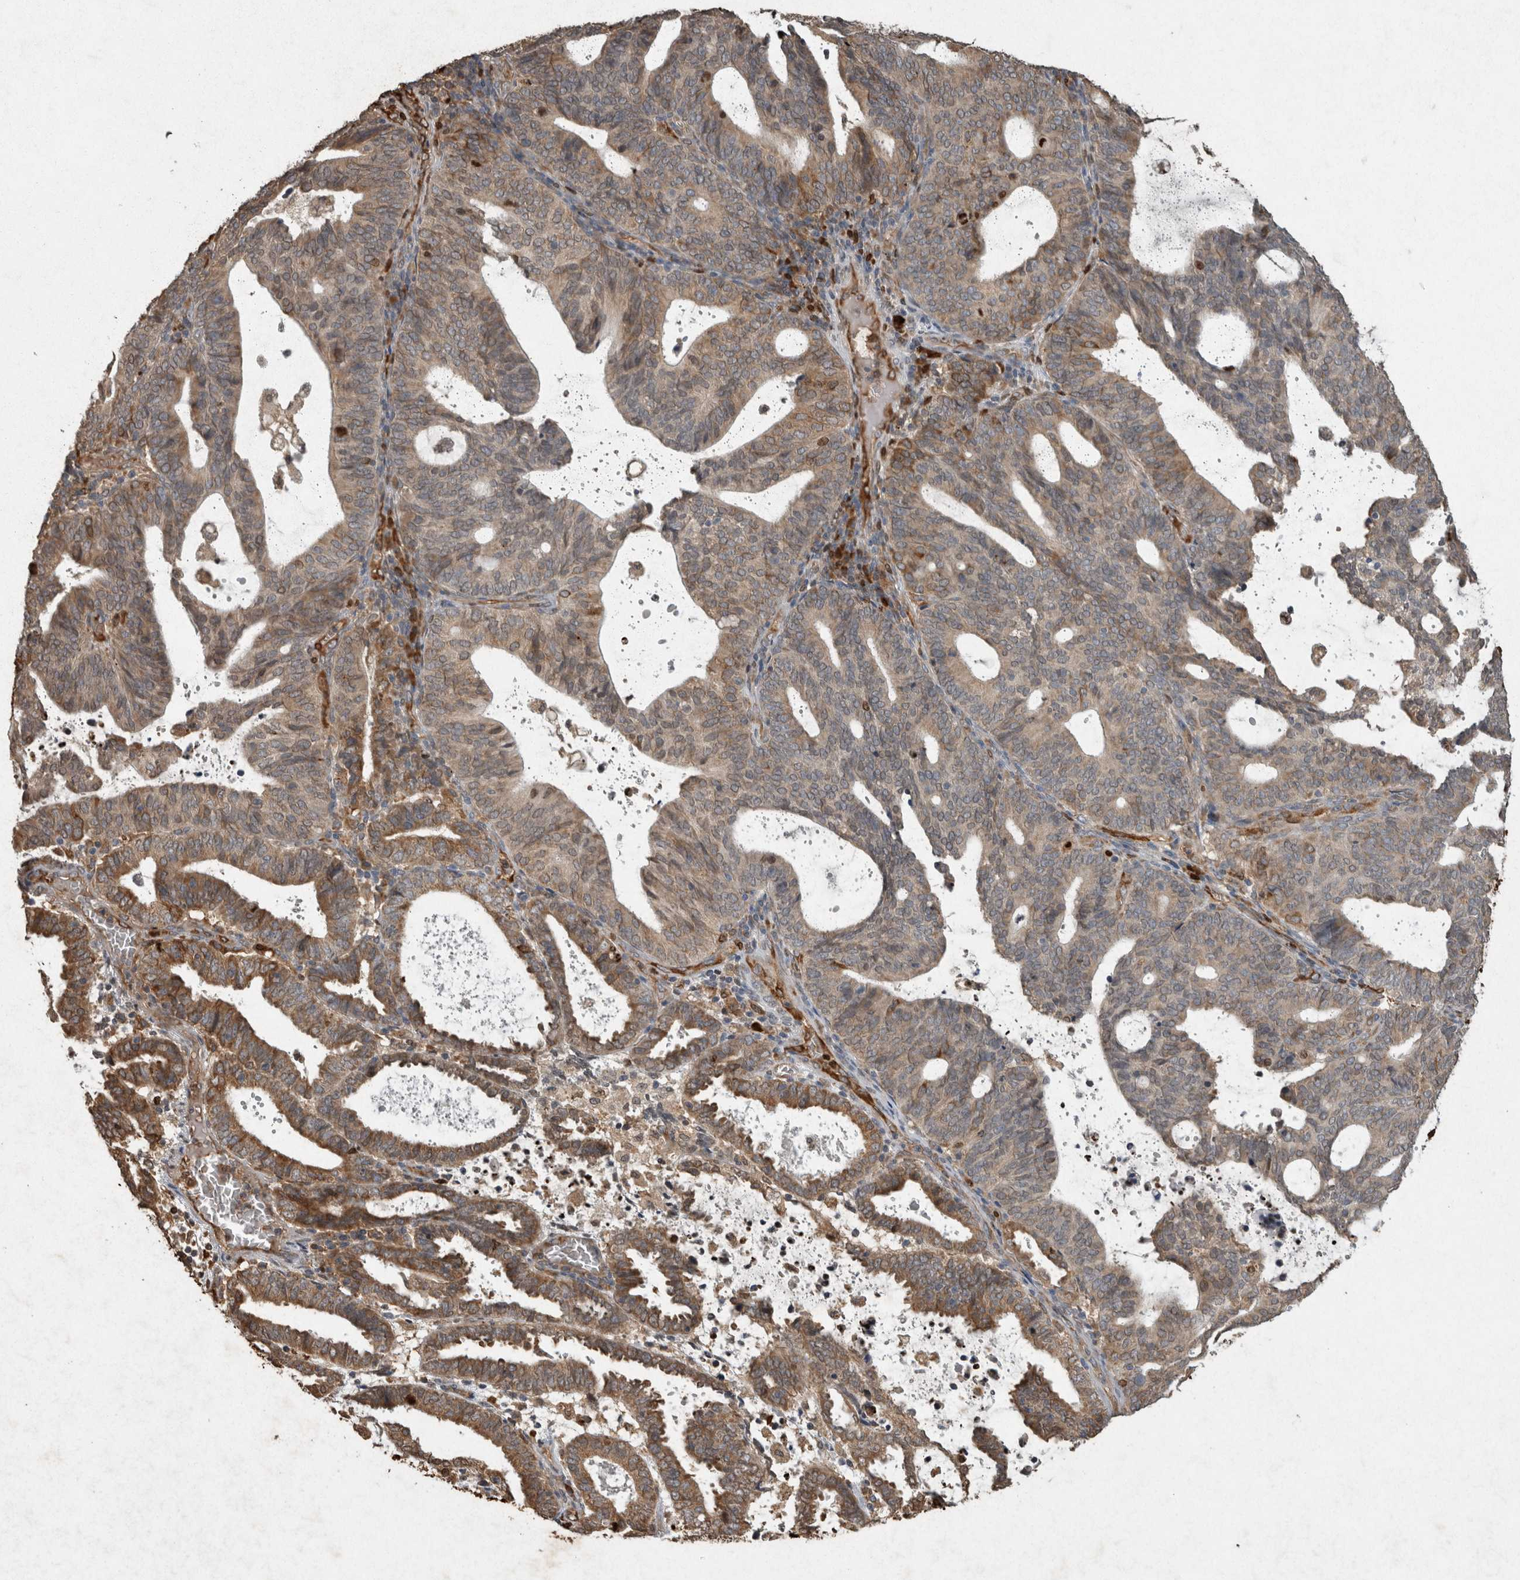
{"staining": {"intensity": "moderate", "quantity": ">75%", "location": "cytoplasmic/membranous"}, "tissue": "endometrial cancer", "cell_type": "Tumor cells", "image_type": "cancer", "snomed": [{"axis": "morphology", "description": "Adenocarcinoma, NOS"}, {"axis": "topography", "description": "Uterus"}], "caption": "Moderate cytoplasmic/membranous staining for a protein is identified in about >75% of tumor cells of endometrial cancer (adenocarcinoma) using immunohistochemistry.", "gene": "ADGRL3", "patient": {"sex": "female", "age": 83}}